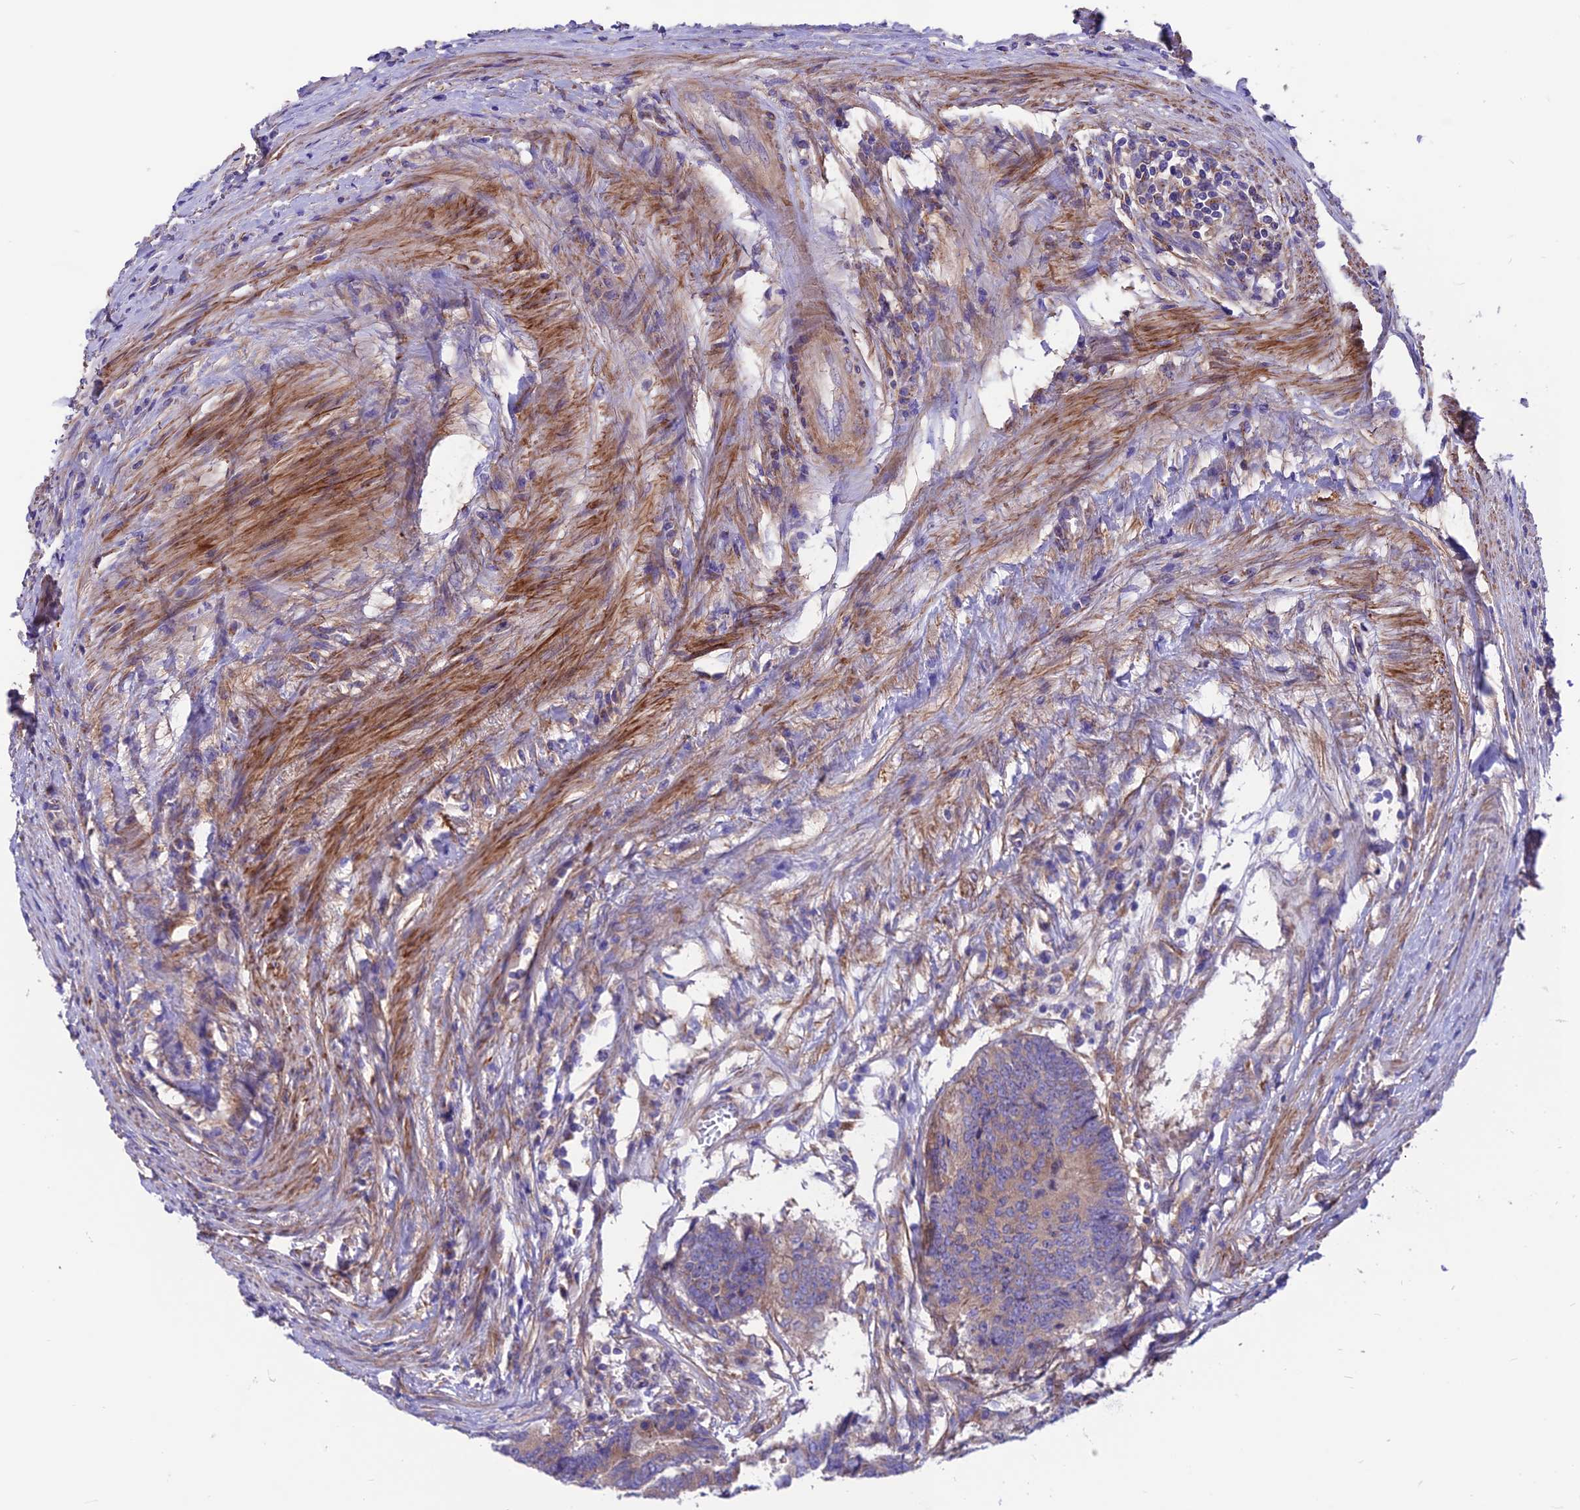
{"staining": {"intensity": "weak", "quantity": ">75%", "location": "cytoplasmic/membranous"}, "tissue": "colorectal cancer", "cell_type": "Tumor cells", "image_type": "cancer", "snomed": [{"axis": "morphology", "description": "Adenocarcinoma, NOS"}, {"axis": "topography", "description": "Rectum"}], "caption": "This photomicrograph displays immunohistochemistry (IHC) staining of human colorectal cancer (adenocarcinoma), with low weak cytoplasmic/membranous staining in about >75% of tumor cells.", "gene": "VPS16", "patient": {"sex": "male", "age": 84}}